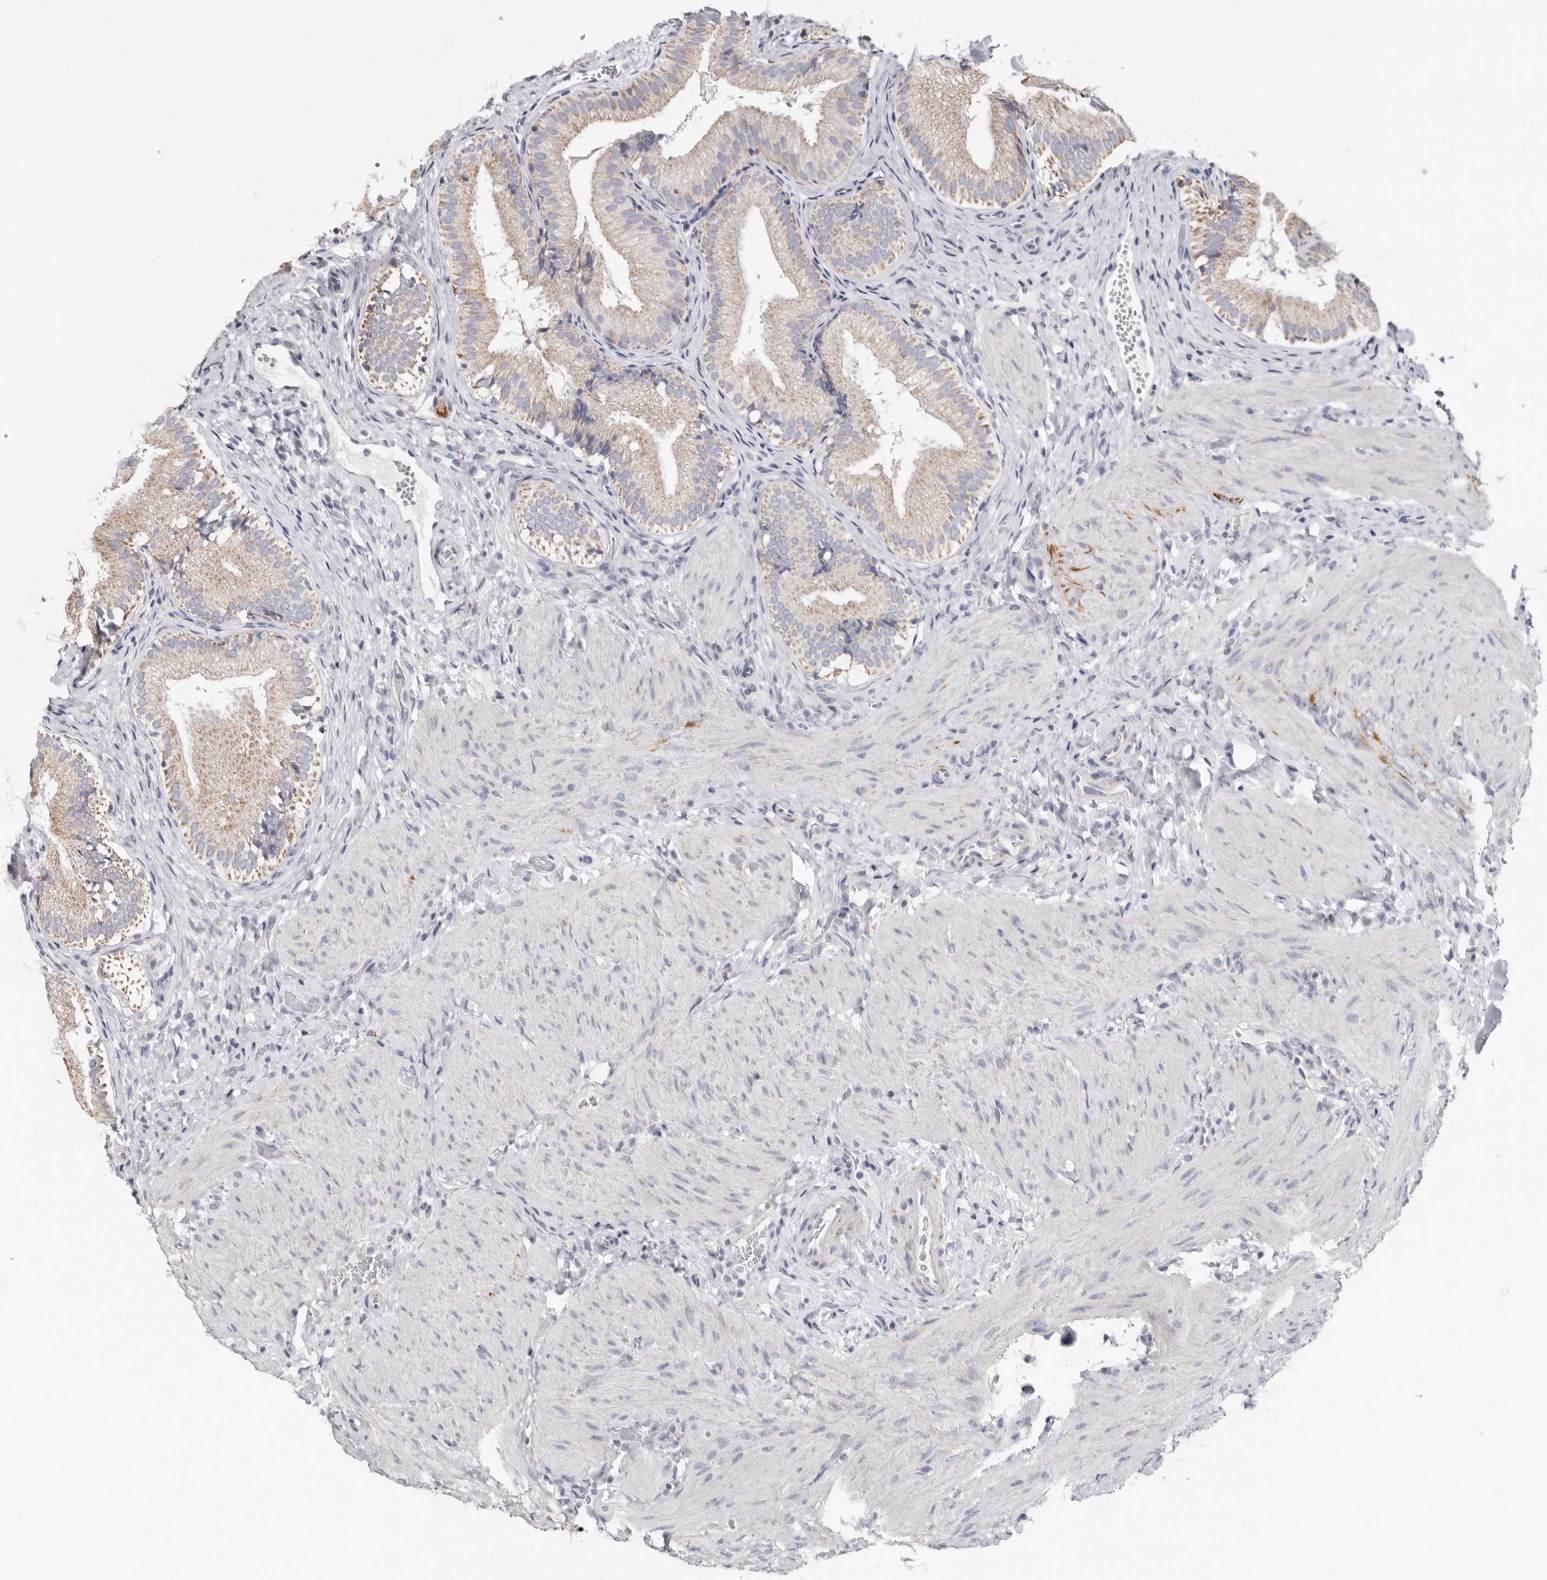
{"staining": {"intensity": "moderate", "quantity": ">75%", "location": "cytoplasmic/membranous"}, "tissue": "gallbladder", "cell_type": "Glandular cells", "image_type": "normal", "snomed": [{"axis": "morphology", "description": "Normal tissue, NOS"}, {"axis": "topography", "description": "Gallbladder"}], "caption": "Gallbladder stained with DAB (3,3'-diaminobenzidine) immunohistochemistry shows medium levels of moderate cytoplasmic/membranous staining in about >75% of glandular cells.", "gene": "RSPO2", "patient": {"sex": "female", "age": 30}}